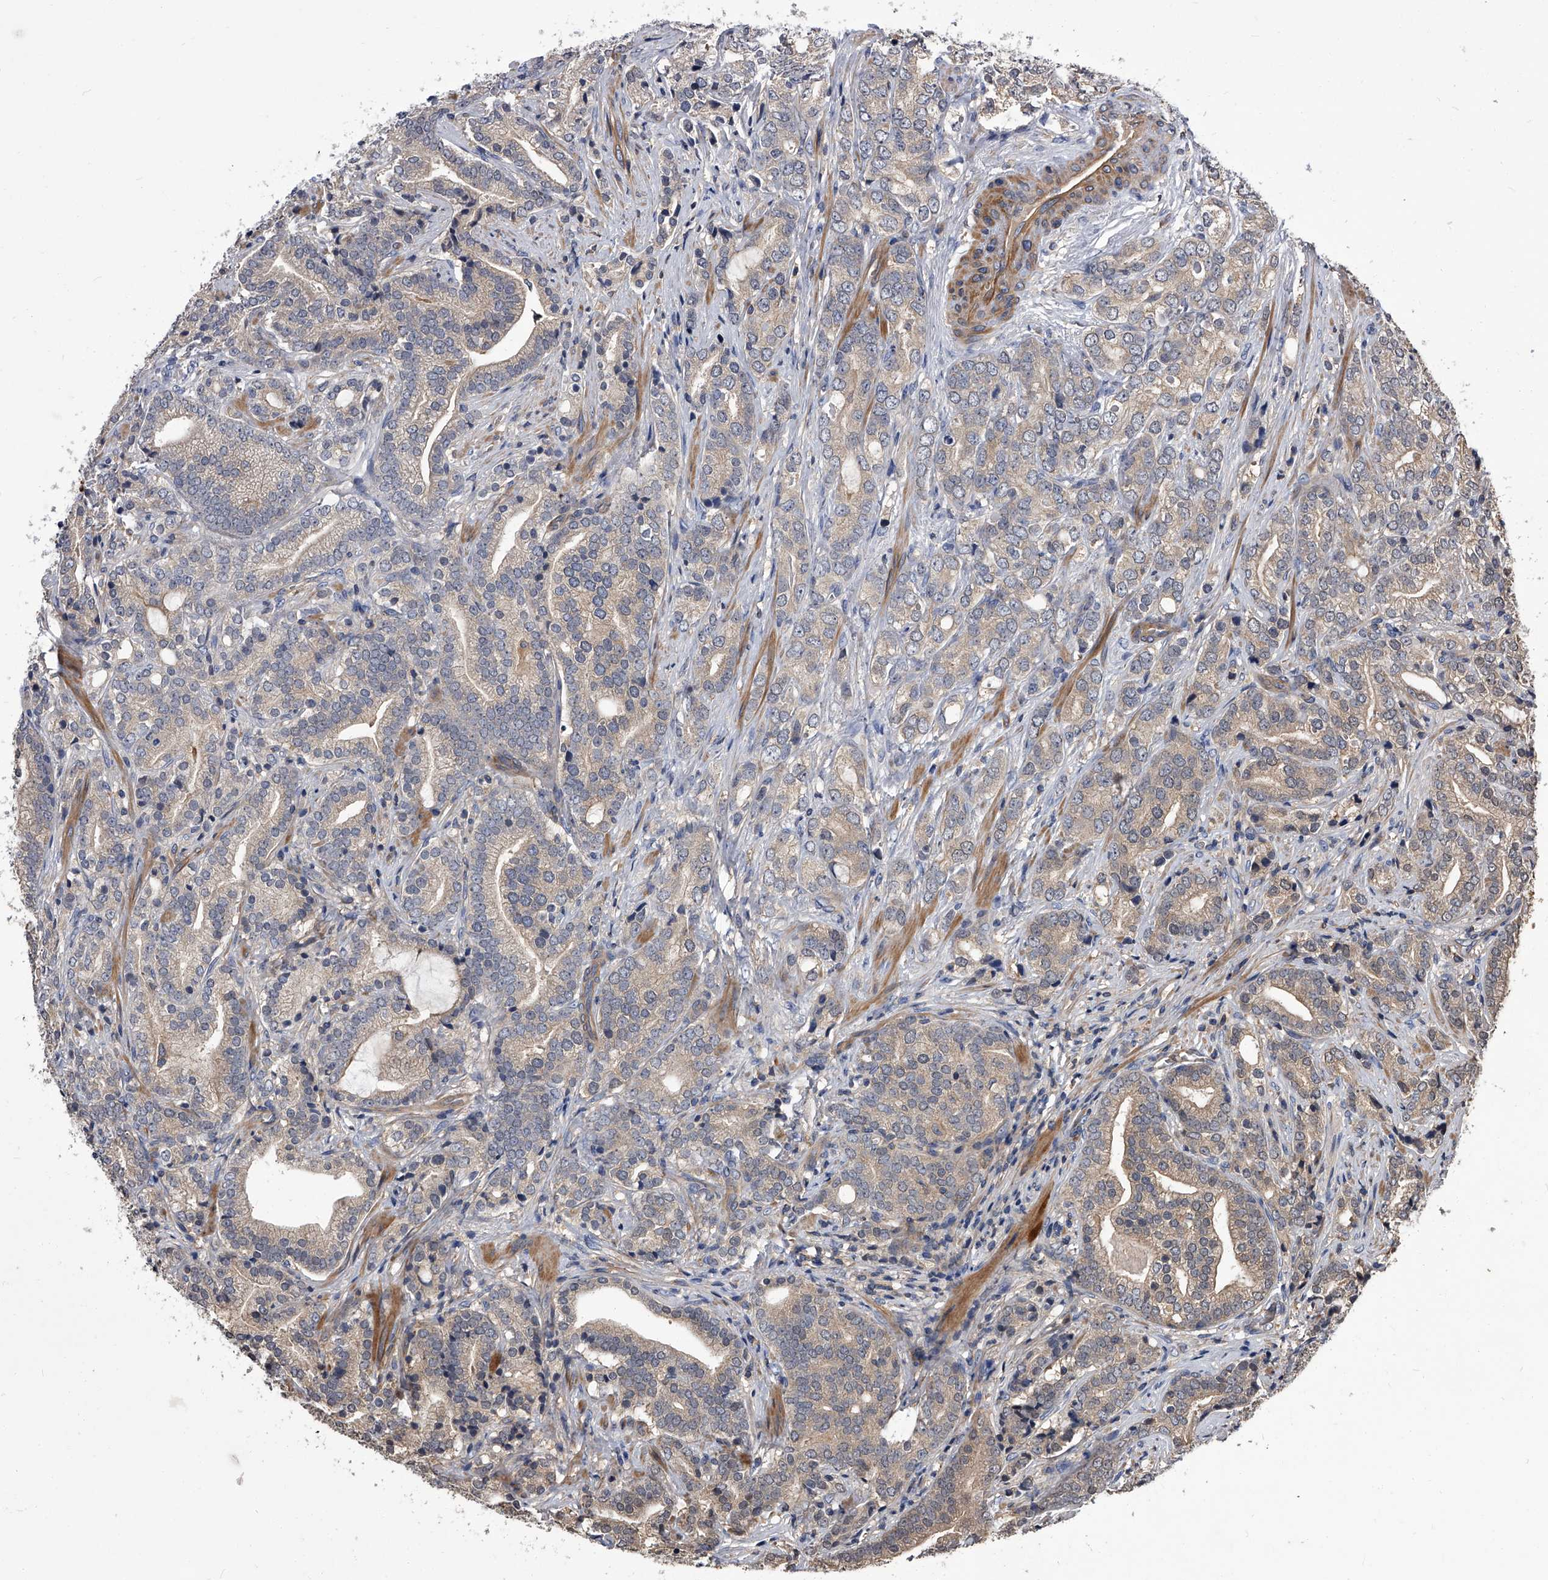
{"staining": {"intensity": "weak", "quantity": "<25%", "location": "cytoplasmic/membranous"}, "tissue": "prostate cancer", "cell_type": "Tumor cells", "image_type": "cancer", "snomed": [{"axis": "morphology", "description": "Adenocarcinoma, High grade"}, {"axis": "topography", "description": "Prostate"}], "caption": "High magnification brightfield microscopy of prostate cancer stained with DAB (3,3'-diaminobenzidine) (brown) and counterstained with hematoxylin (blue): tumor cells show no significant expression. The staining was performed using DAB to visualize the protein expression in brown, while the nuclei were stained in blue with hematoxylin (Magnification: 20x).", "gene": "STK36", "patient": {"sex": "male", "age": 57}}